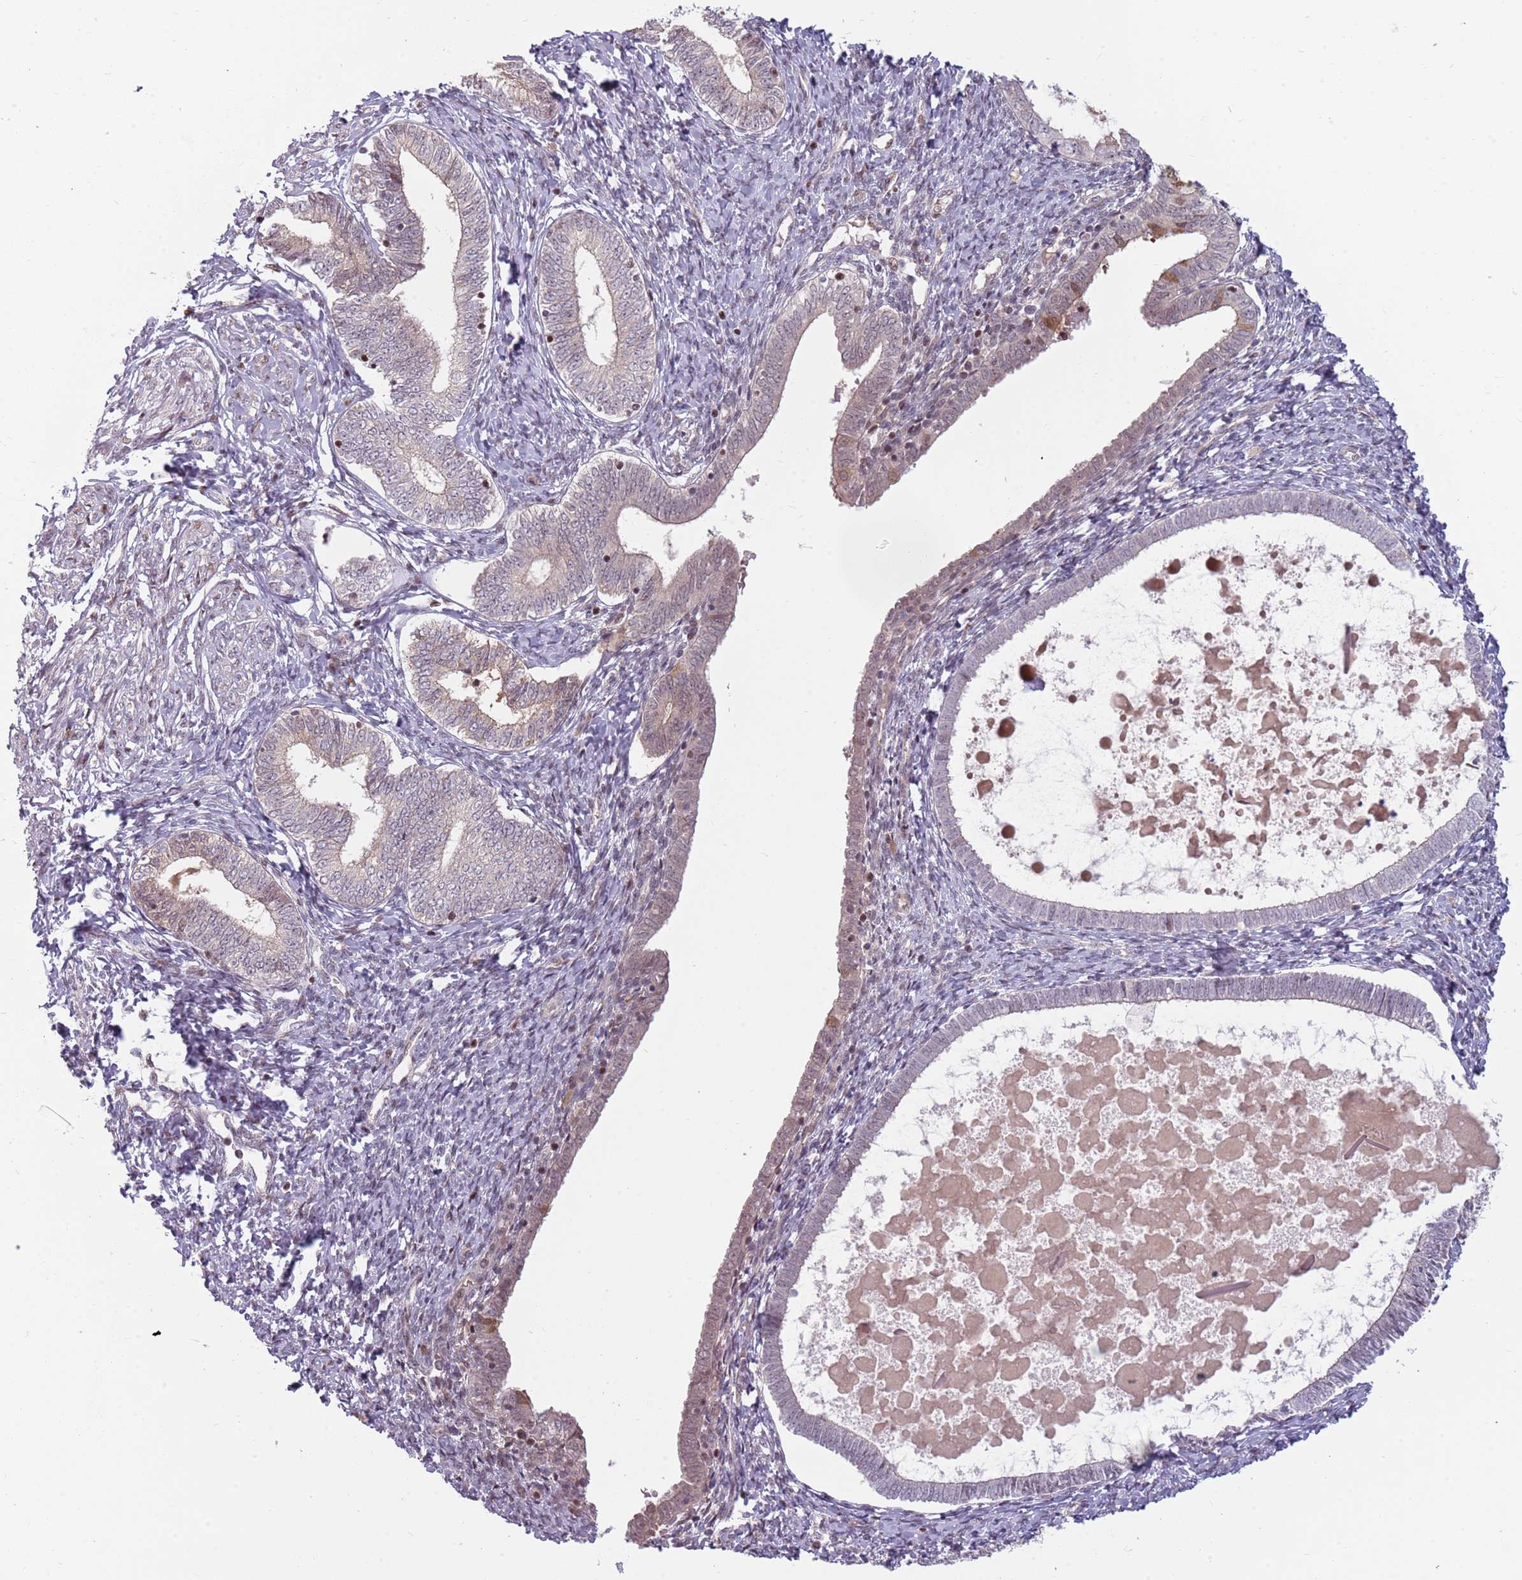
{"staining": {"intensity": "negative", "quantity": "none", "location": "none"}, "tissue": "endometrium", "cell_type": "Cells in endometrial stroma", "image_type": "normal", "snomed": [{"axis": "morphology", "description": "Normal tissue, NOS"}, {"axis": "topography", "description": "Endometrium"}], "caption": "IHC image of normal endometrium: endometrium stained with DAB (3,3'-diaminobenzidine) demonstrates no significant protein positivity in cells in endometrial stroma.", "gene": "ADGRG1", "patient": {"sex": "female", "age": 72}}